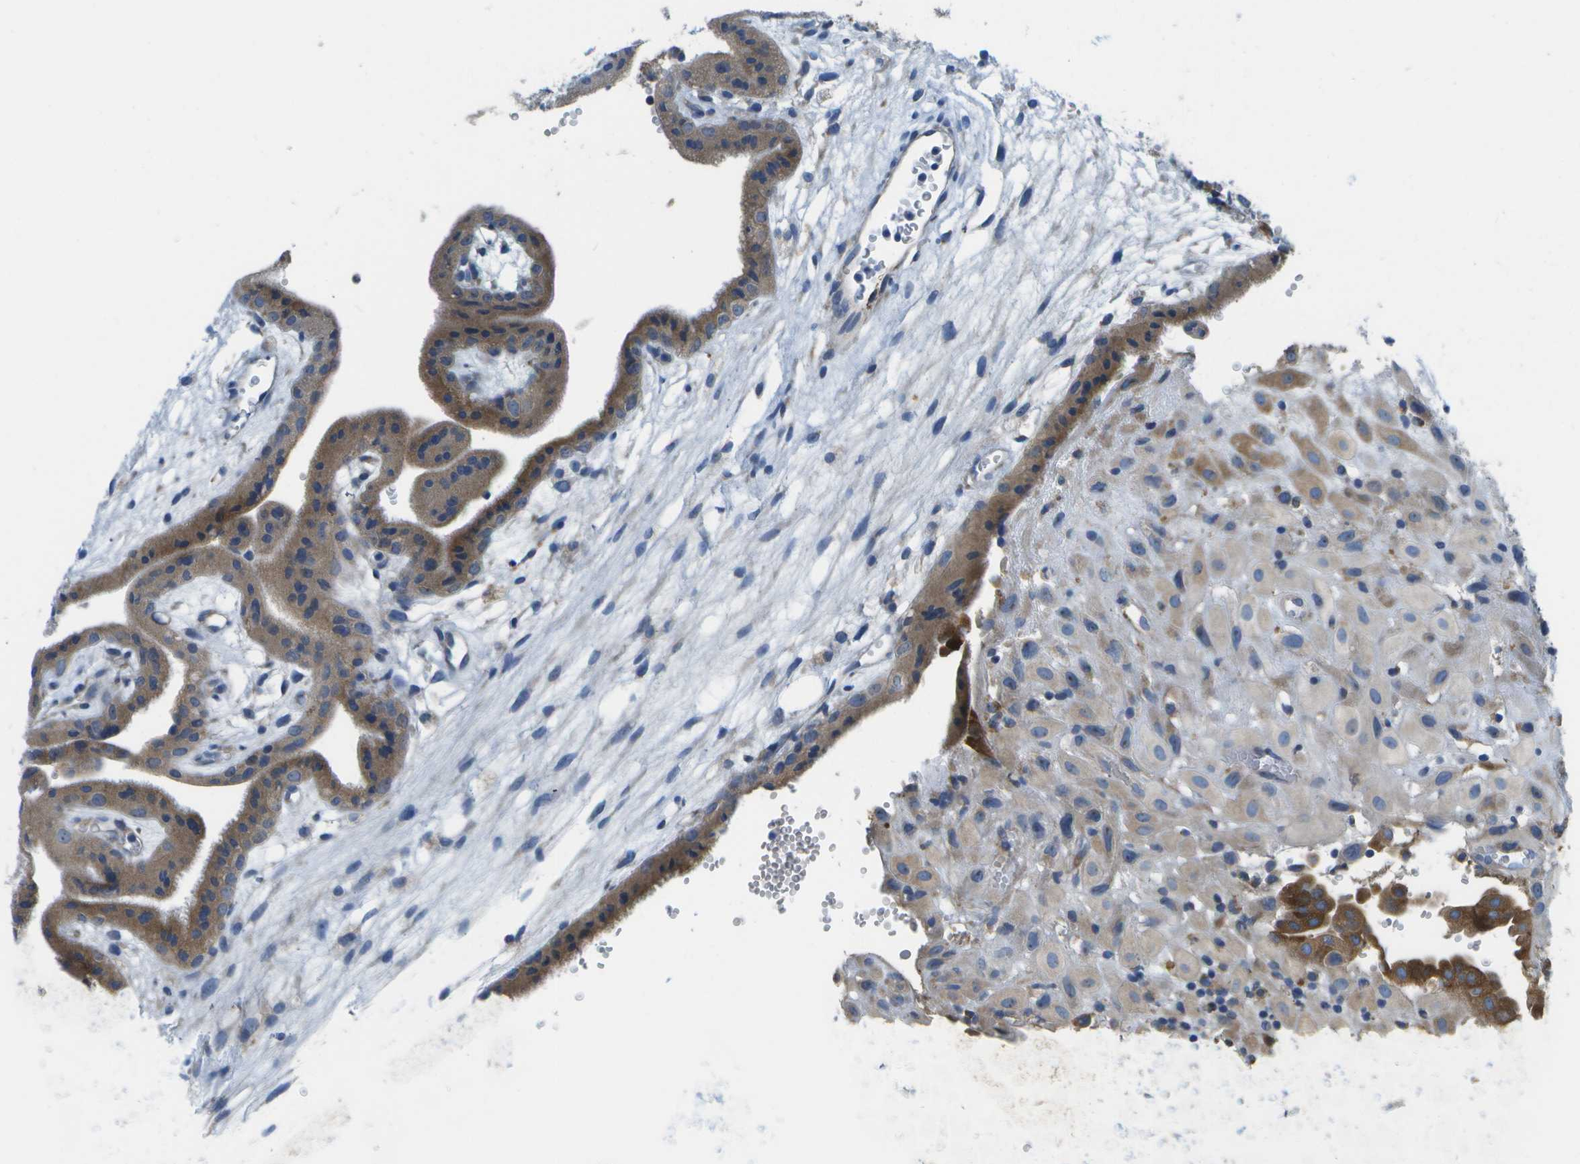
{"staining": {"intensity": "strong", "quantity": "25%-75%", "location": "cytoplasmic/membranous"}, "tissue": "placenta", "cell_type": "Decidual cells", "image_type": "normal", "snomed": [{"axis": "morphology", "description": "Normal tissue, NOS"}, {"axis": "topography", "description": "Placenta"}], "caption": "This image demonstrates immunohistochemistry (IHC) staining of normal placenta, with high strong cytoplasmic/membranous staining in about 25%-75% of decidual cells.", "gene": "GDF5", "patient": {"sex": "female", "age": 18}}